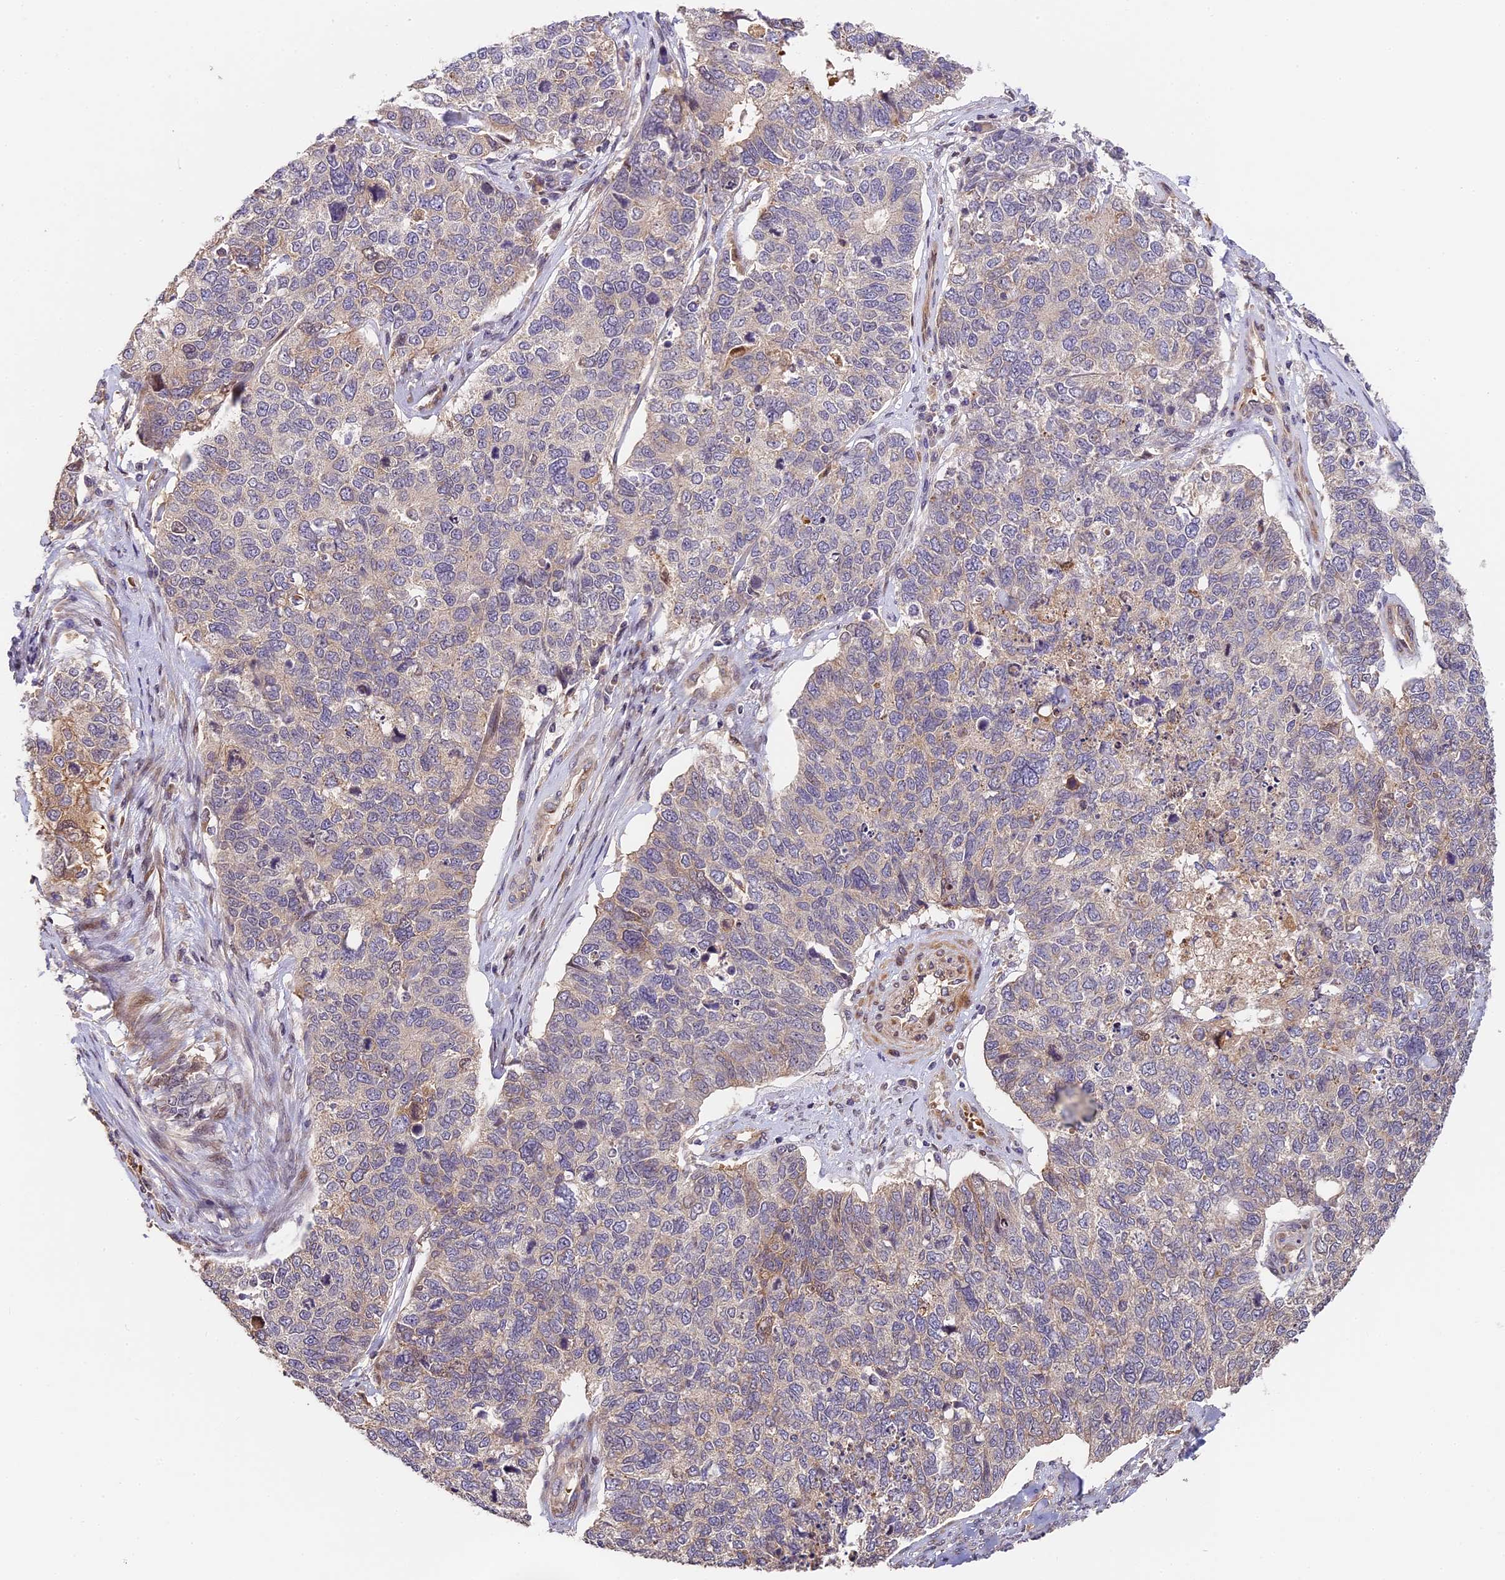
{"staining": {"intensity": "negative", "quantity": "none", "location": "none"}, "tissue": "cervical cancer", "cell_type": "Tumor cells", "image_type": "cancer", "snomed": [{"axis": "morphology", "description": "Squamous cell carcinoma, NOS"}, {"axis": "topography", "description": "Cervix"}], "caption": "High power microscopy histopathology image of an immunohistochemistry histopathology image of cervical cancer (squamous cell carcinoma), revealing no significant positivity in tumor cells. (DAB immunohistochemistry (IHC), high magnification).", "gene": "ARHGAP17", "patient": {"sex": "female", "age": 63}}